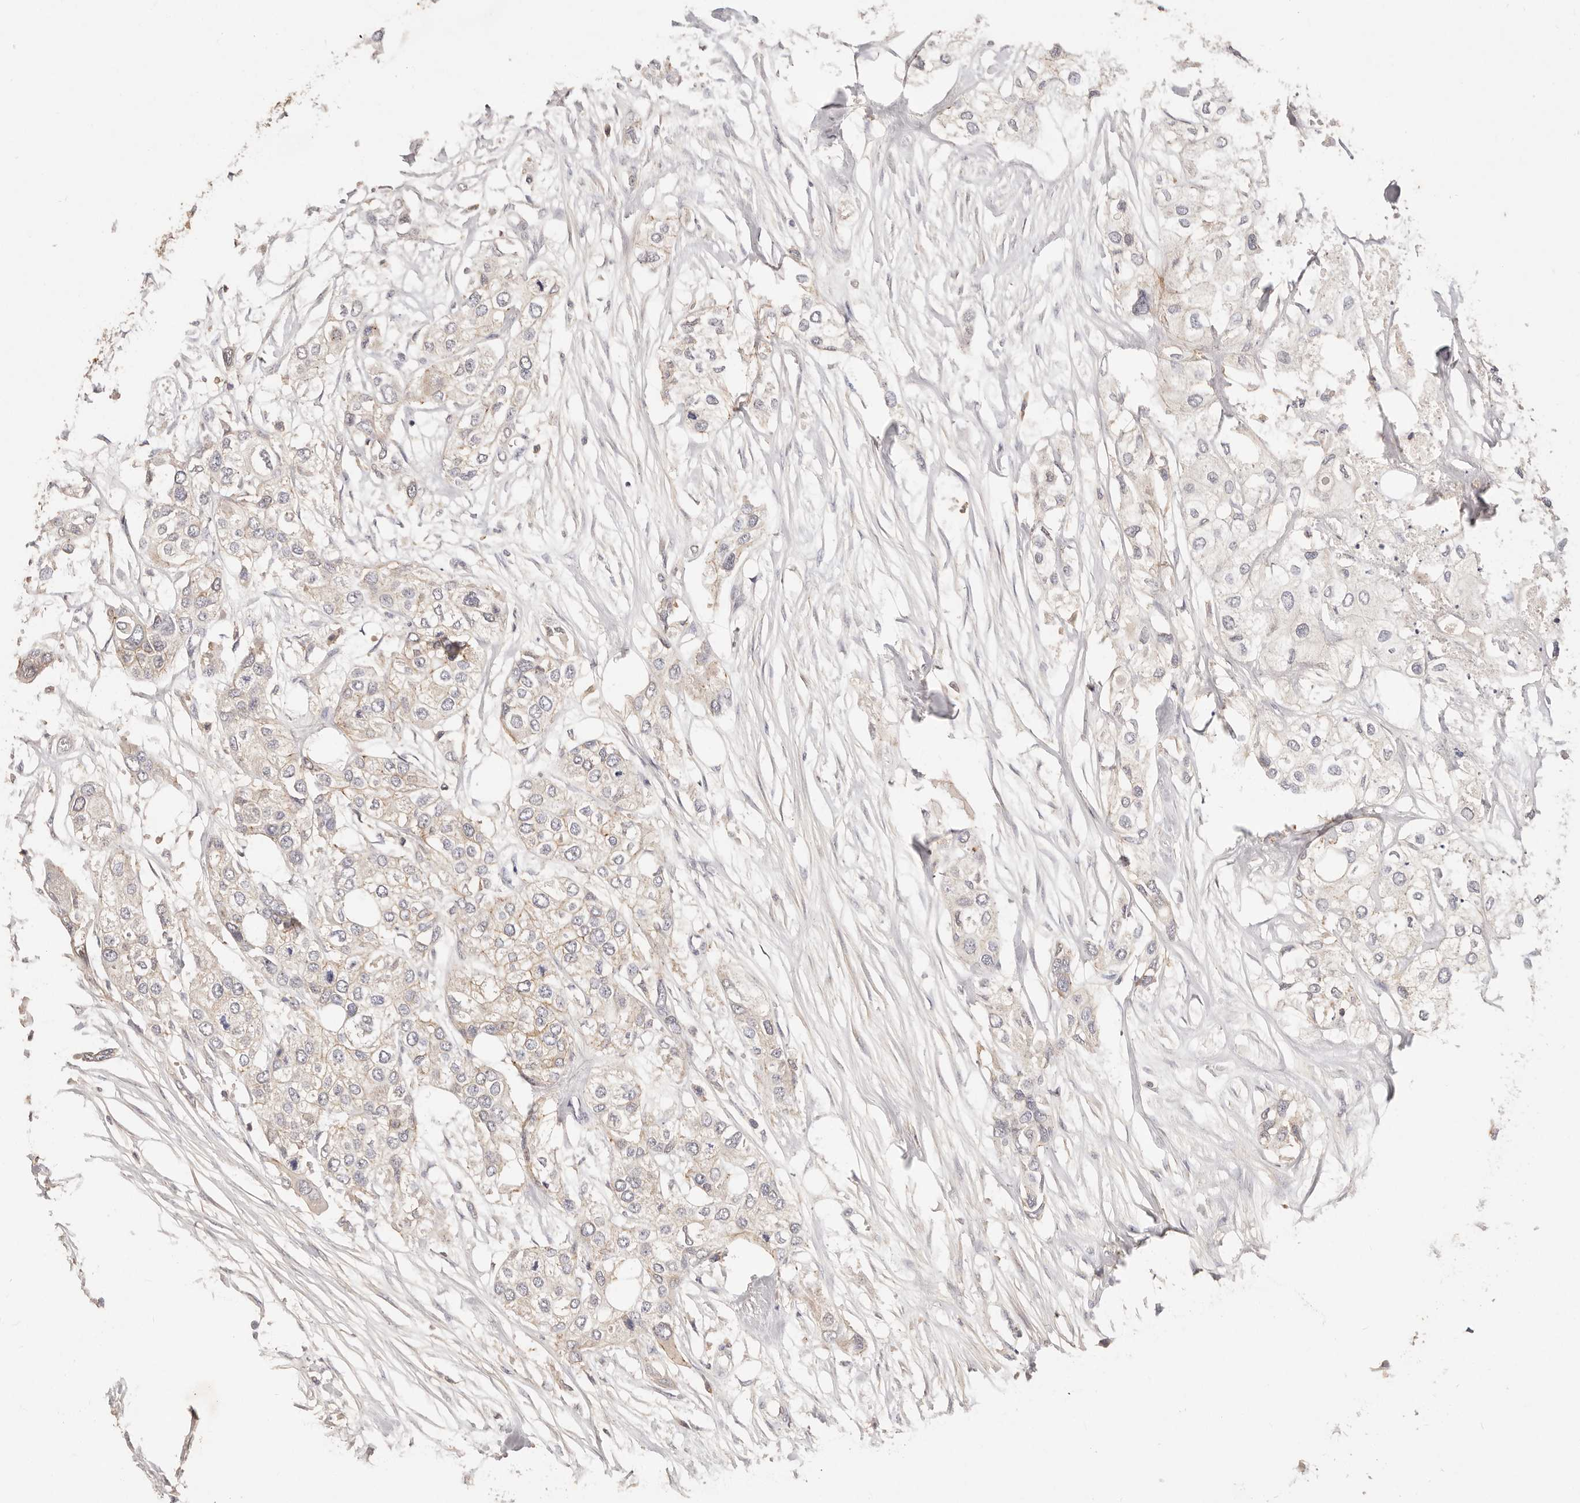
{"staining": {"intensity": "negative", "quantity": "none", "location": "none"}, "tissue": "urothelial cancer", "cell_type": "Tumor cells", "image_type": "cancer", "snomed": [{"axis": "morphology", "description": "Urothelial carcinoma, High grade"}, {"axis": "topography", "description": "Urinary bladder"}], "caption": "IHC micrograph of urothelial carcinoma (high-grade) stained for a protein (brown), which exhibits no expression in tumor cells.", "gene": "CXADR", "patient": {"sex": "male", "age": 64}}